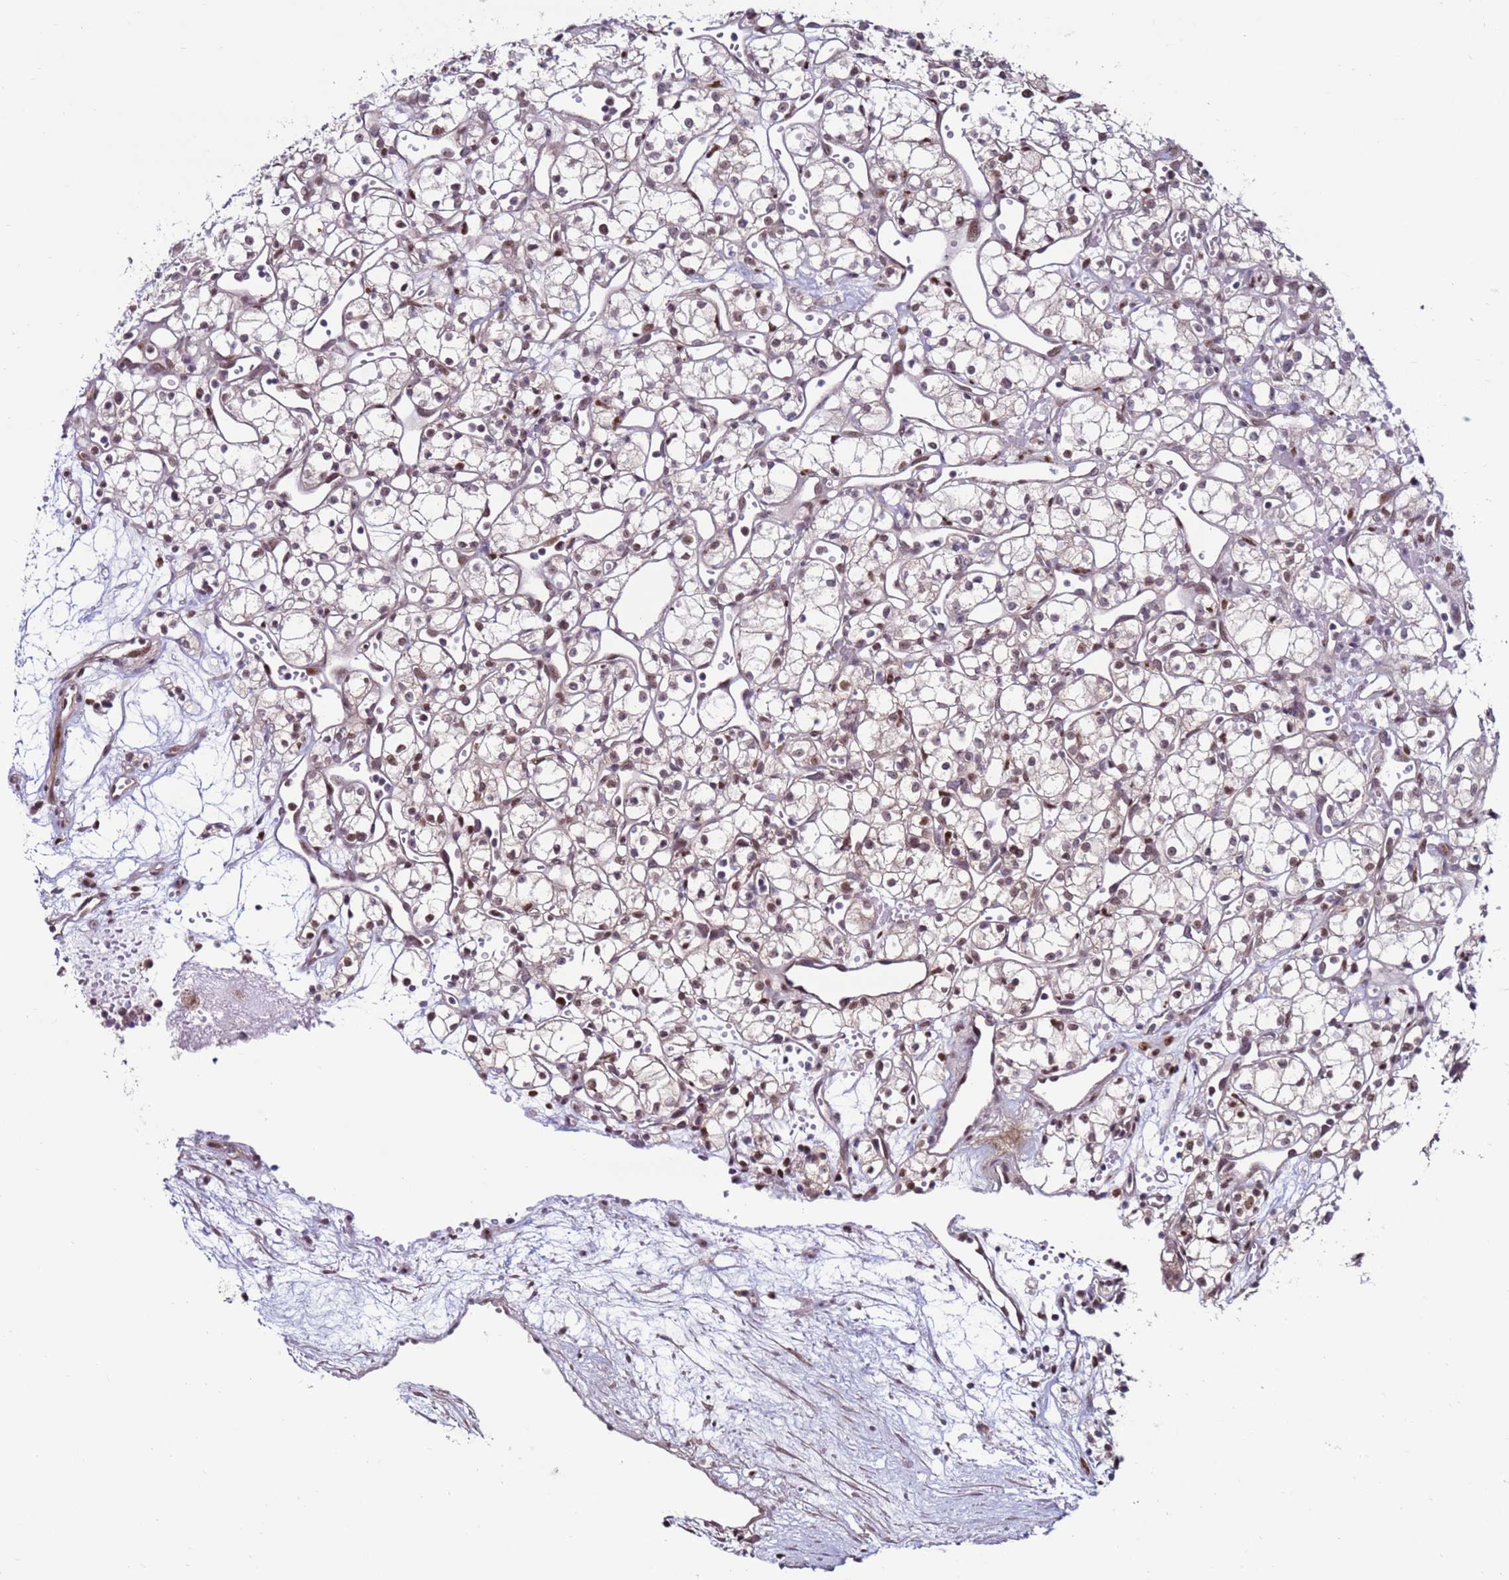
{"staining": {"intensity": "weak", "quantity": ">75%", "location": "nuclear"}, "tissue": "renal cancer", "cell_type": "Tumor cells", "image_type": "cancer", "snomed": [{"axis": "morphology", "description": "Adenocarcinoma, NOS"}, {"axis": "topography", "description": "Kidney"}], "caption": "Protein staining reveals weak nuclear staining in approximately >75% of tumor cells in renal cancer (adenocarcinoma). Nuclei are stained in blue.", "gene": "KPNA4", "patient": {"sex": "male", "age": 59}}